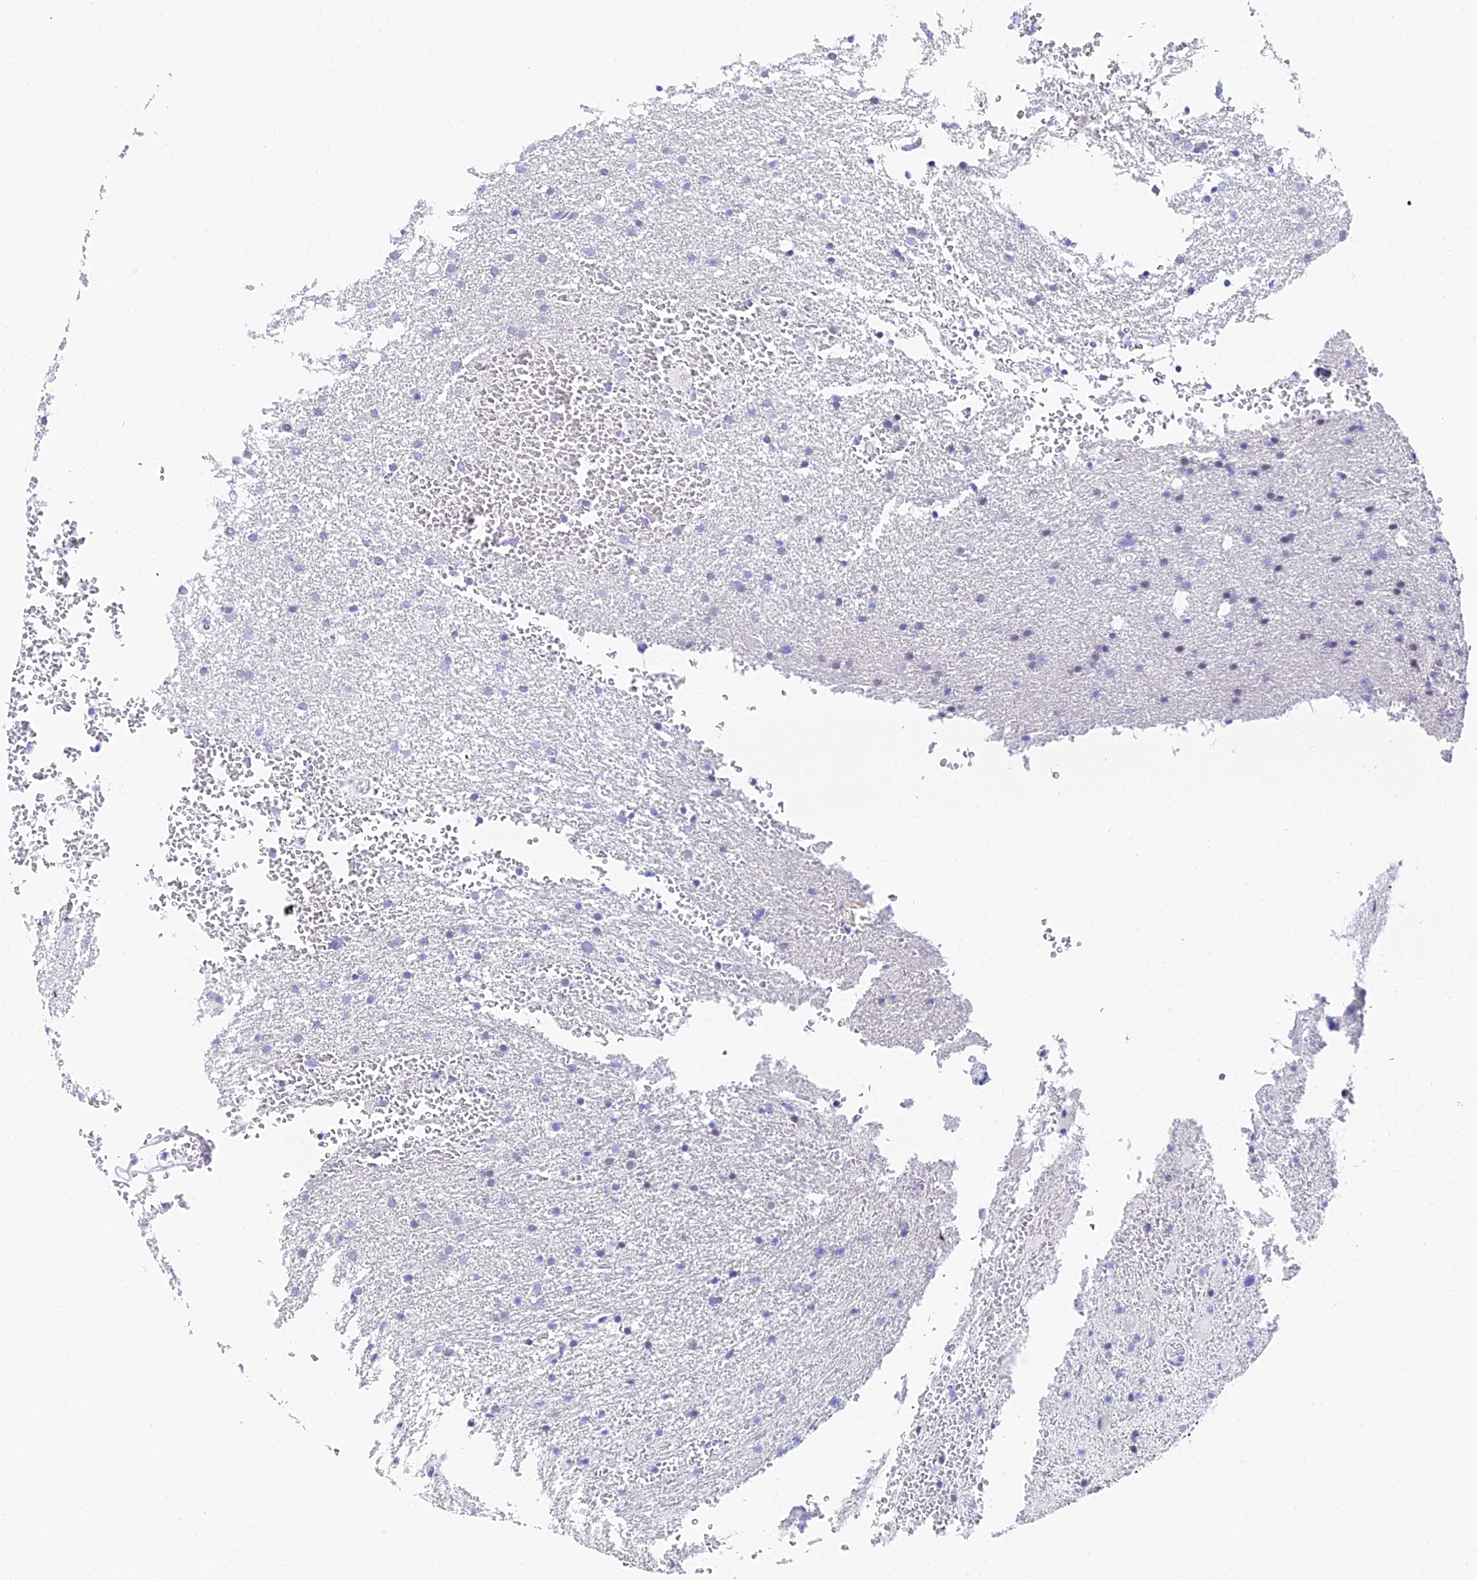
{"staining": {"intensity": "negative", "quantity": "none", "location": "none"}, "tissue": "glioma", "cell_type": "Tumor cells", "image_type": "cancer", "snomed": [{"axis": "morphology", "description": "Glioma, malignant, High grade"}, {"axis": "topography", "description": "Cerebral cortex"}], "caption": "A photomicrograph of malignant glioma (high-grade) stained for a protein shows no brown staining in tumor cells.", "gene": "OCM", "patient": {"sex": "female", "age": 36}}